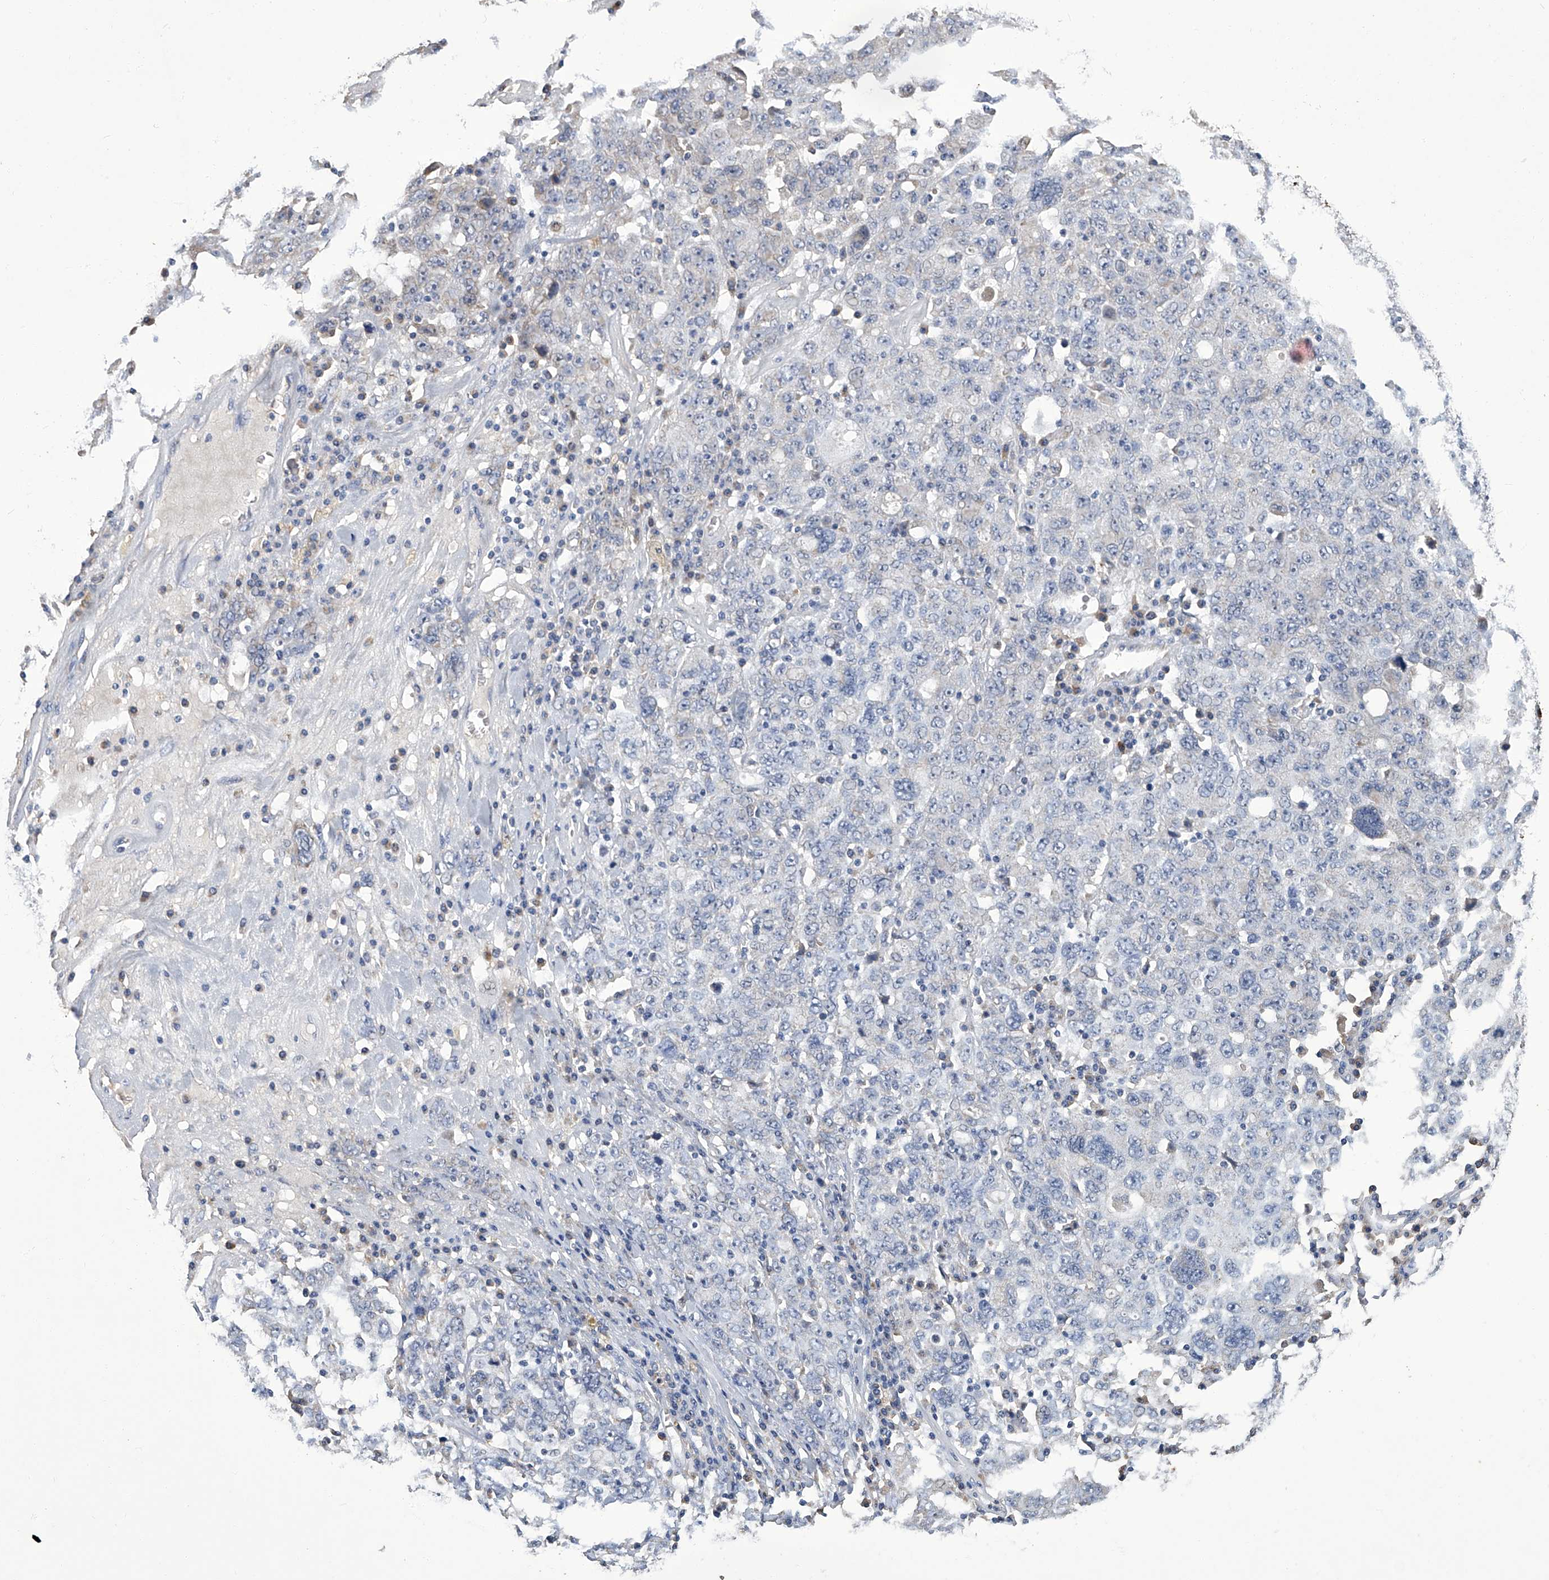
{"staining": {"intensity": "negative", "quantity": "none", "location": "none"}, "tissue": "ovarian cancer", "cell_type": "Tumor cells", "image_type": "cancer", "snomed": [{"axis": "morphology", "description": "Carcinoma, endometroid"}, {"axis": "topography", "description": "Ovary"}], "caption": "A photomicrograph of human ovarian cancer is negative for staining in tumor cells.", "gene": "OAT", "patient": {"sex": "female", "age": 62}}